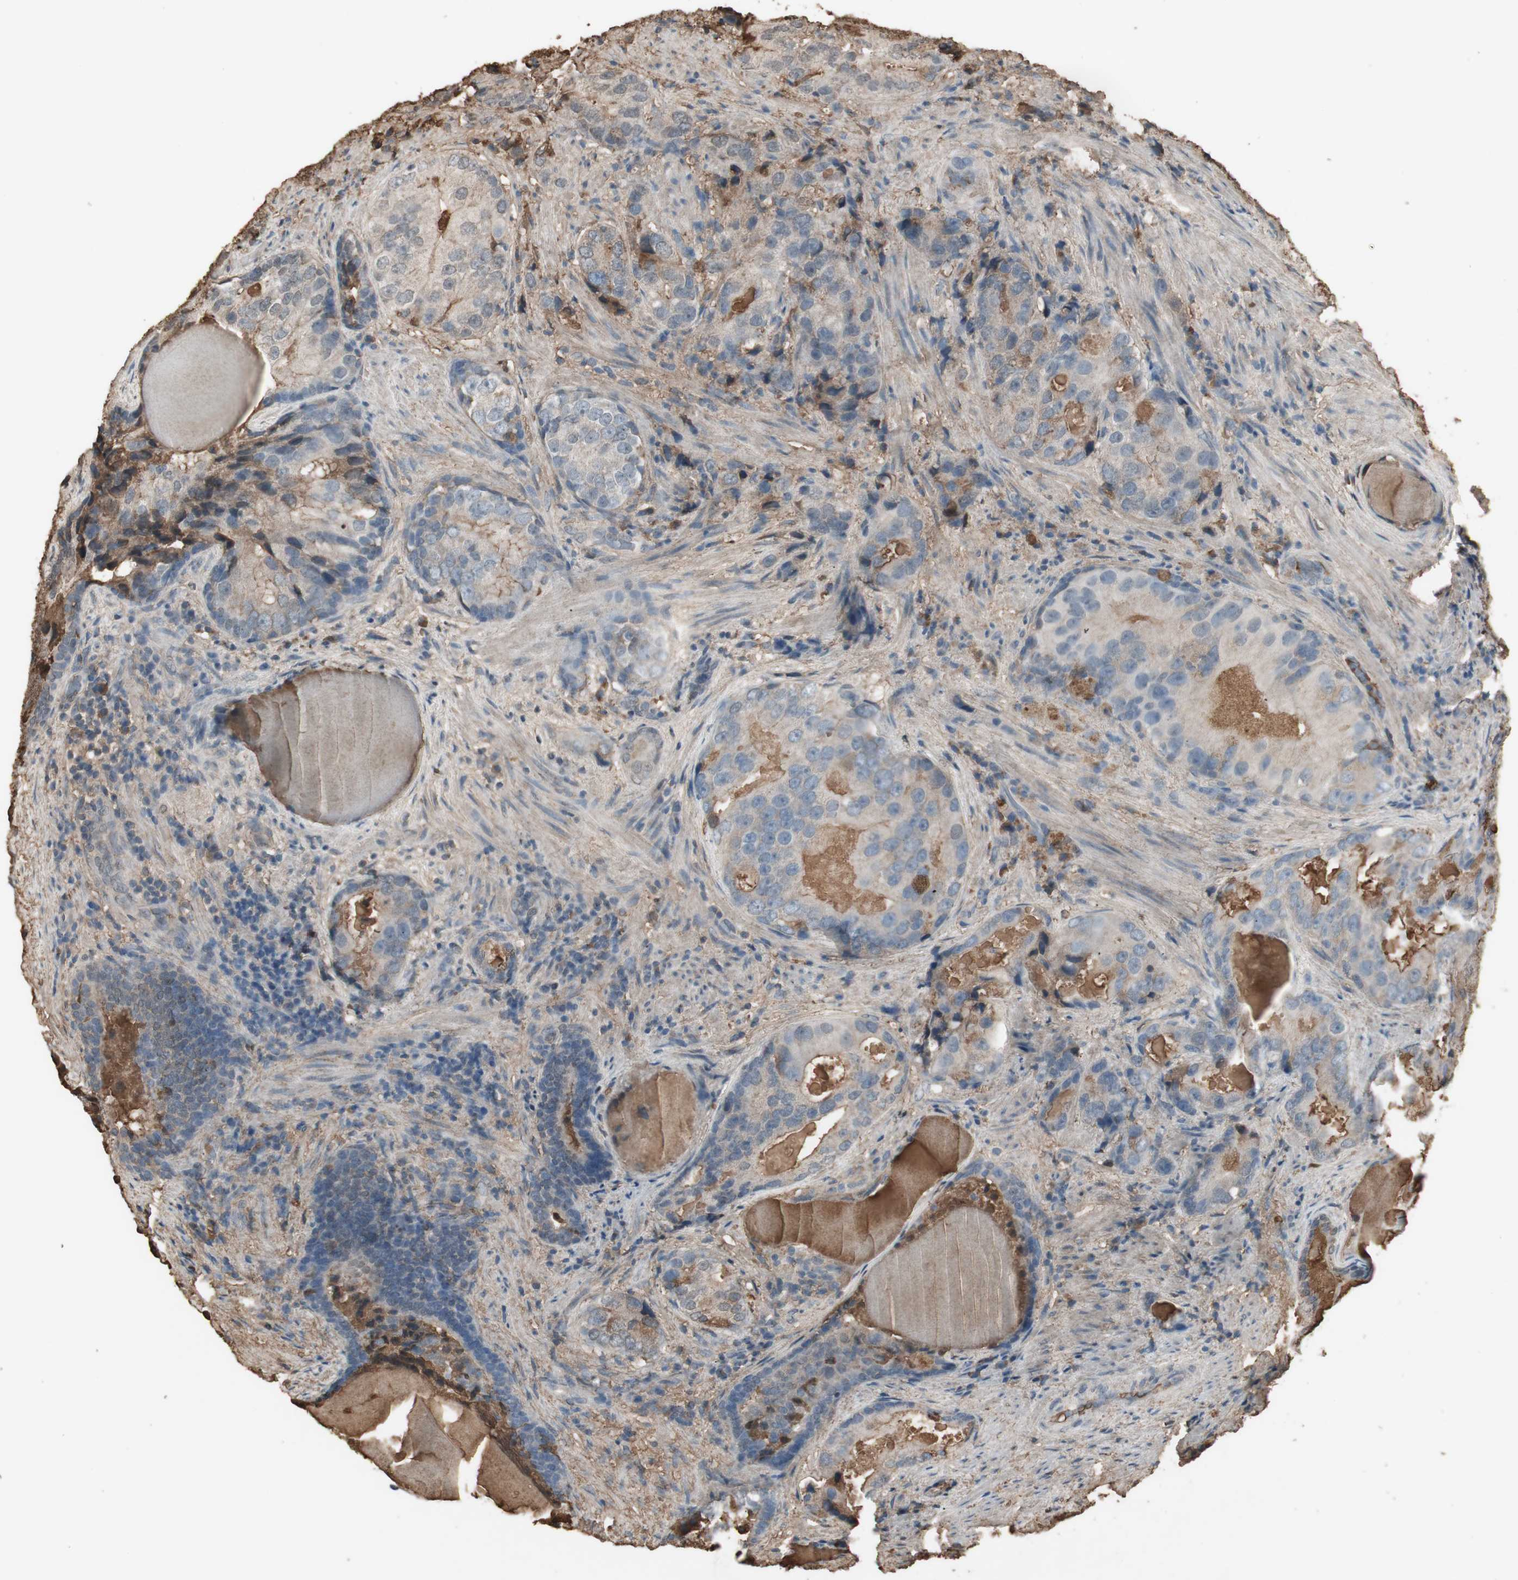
{"staining": {"intensity": "weak", "quantity": ">75%", "location": "cytoplasmic/membranous"}, "tissue": "prostate cancer", "cell_type": "Tumor cells", "image_type": "cancer", "snomed": [{"axis": "morphology", "description": "Adenocarcinoma, High grade"}, {"axis": "topography", "description": "Prostate"}], "caption": "Protein staining reveals weak cytoplasmic/membranous staining in about >75% of tumor cells in prostate cancer.", "gene": "MMP14", "patient": {"sex": "male", "age": 66}}